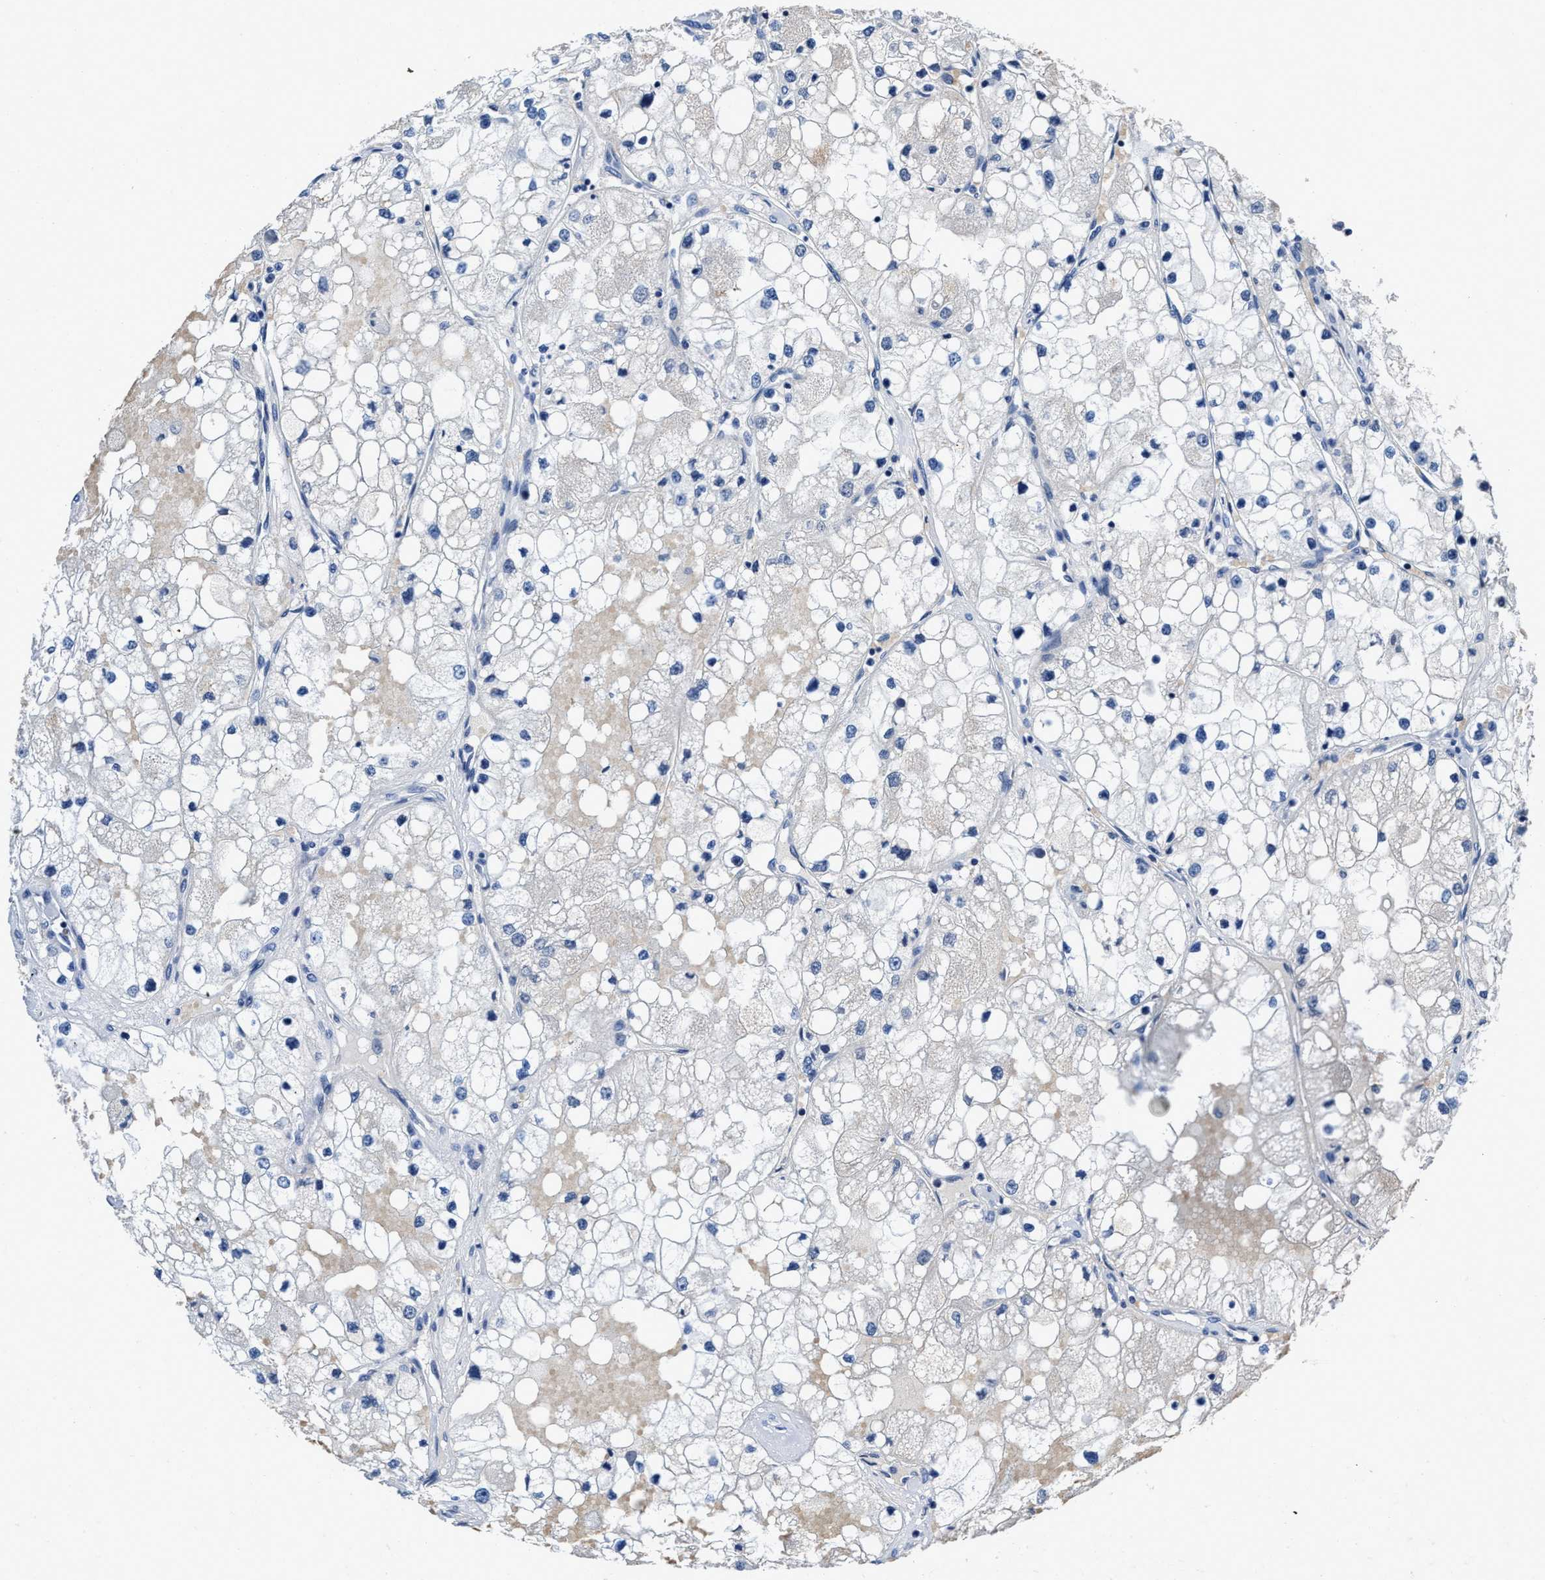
{"staining": {"intensity": "negative", "quantity": "none", "location": "none"}, "tissue": "renal cancer", "cell_type": "Tumor cells", "image_type": "cancer", "snomed": [{"axis": "morphology", "description": "Adenocarcinoma, NOS"}, {"axis": "topography", "description": "Kidney"}], "caption": "Immunohistochemical staining of renal adenocarcinoma reveals no significant positivity in tumor cells.", "gene": "GHITM", "patient": {"sex": "male", "age": 68}}